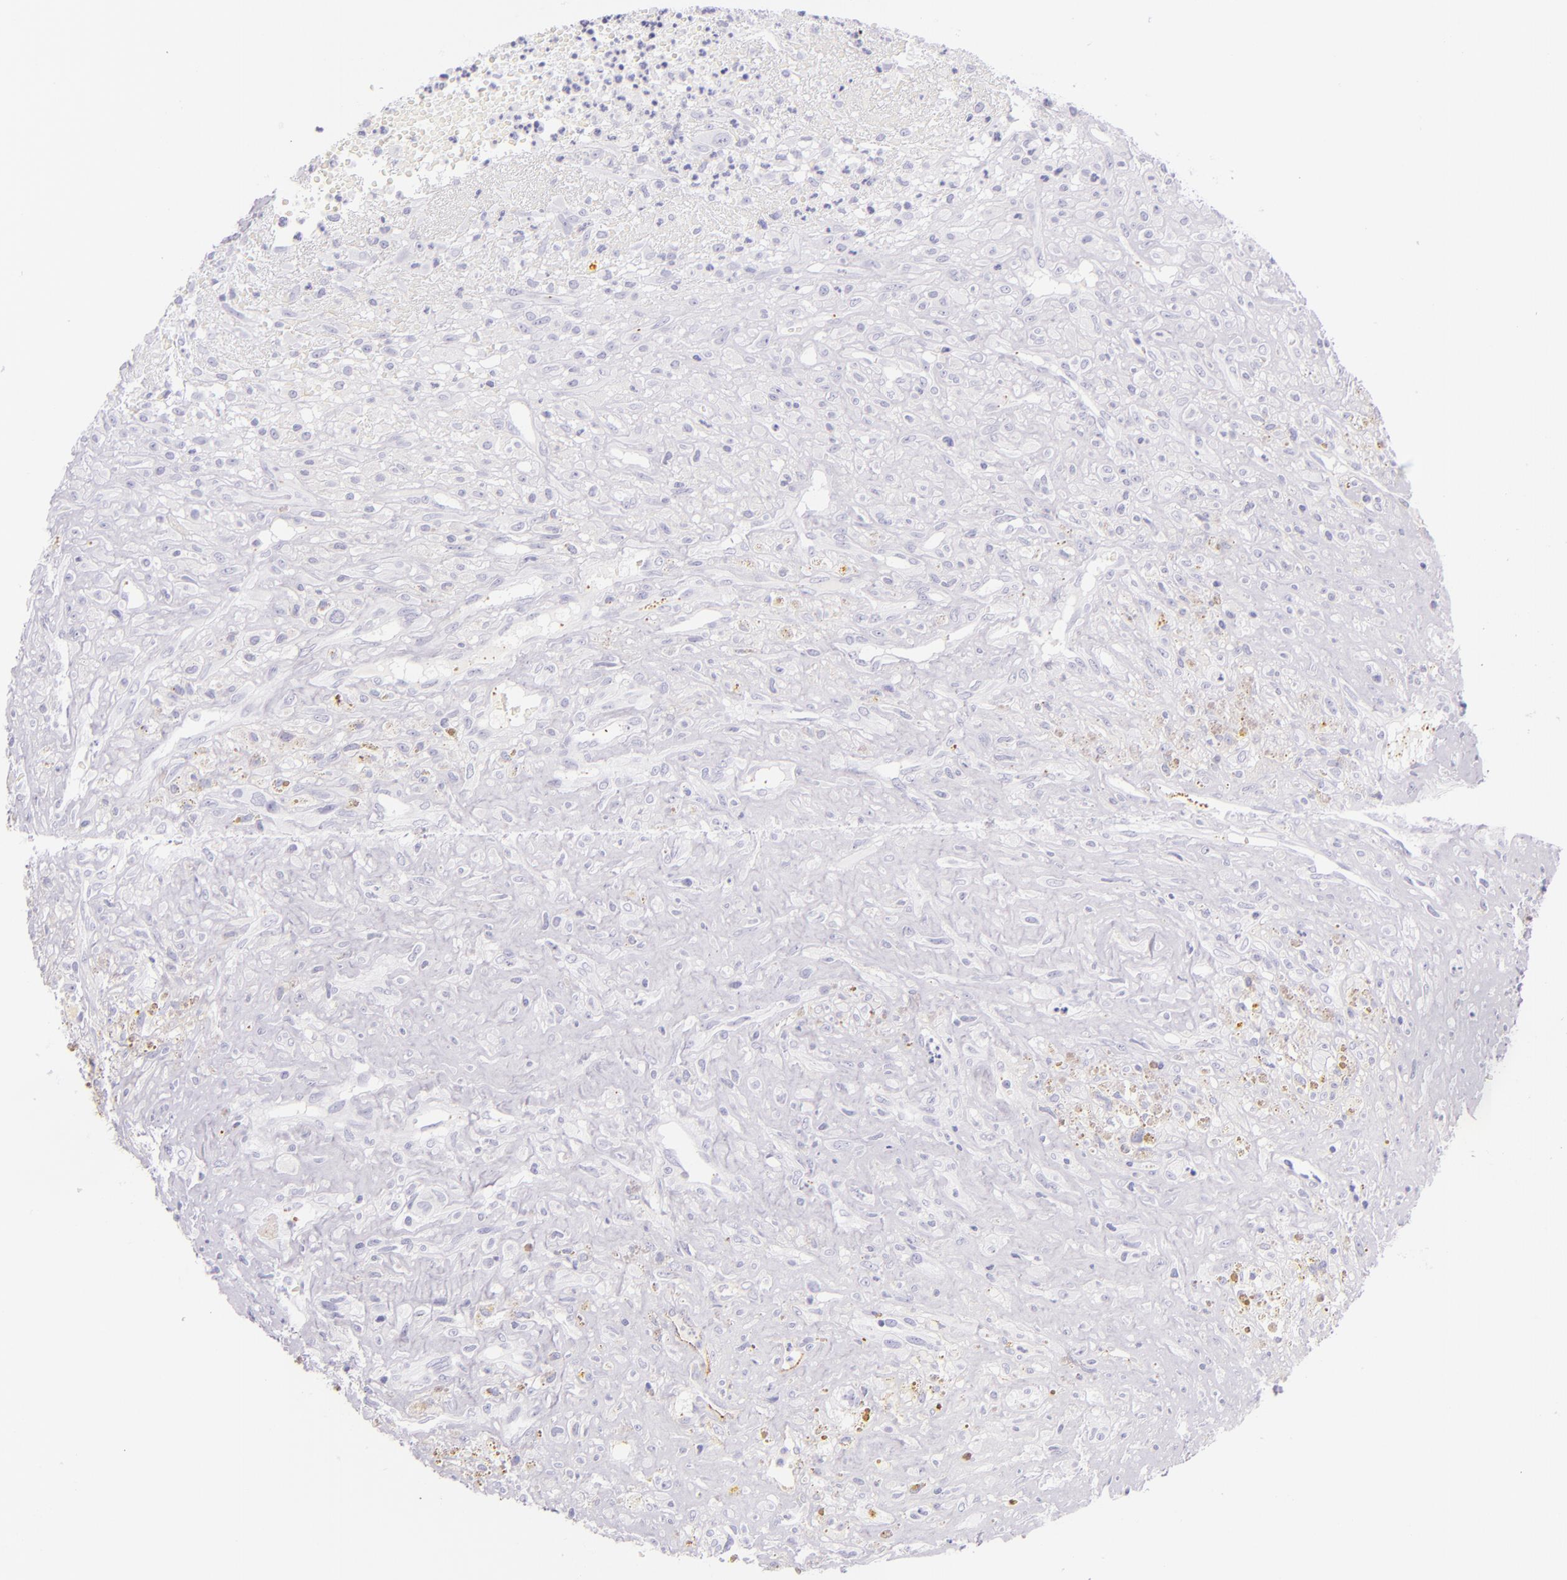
{"staining": {"intensity": "negative", "quantity": "none", "location": "none"}, "tissue": "glioma", "cell_type": "Tumor cells", "image_type": "cancer", "snomed": [{"axis": "morphology", "description": "Glioma, malignant, High grade"}, {"axis": "topography", "description": "Brain"}], "caption": "IHC micrograph of neoplastic tissue: malignant glioma (high-grade) stained with DAB (3,3'-diaminobenzidine) reveals no significant protein expression in tumor cells. The staining is performed using DAB brown chromogen with nuclei counter-stained in using hematoxylin.", "gene": "SELP", "patient": {"sex": "male", "age": 66}}